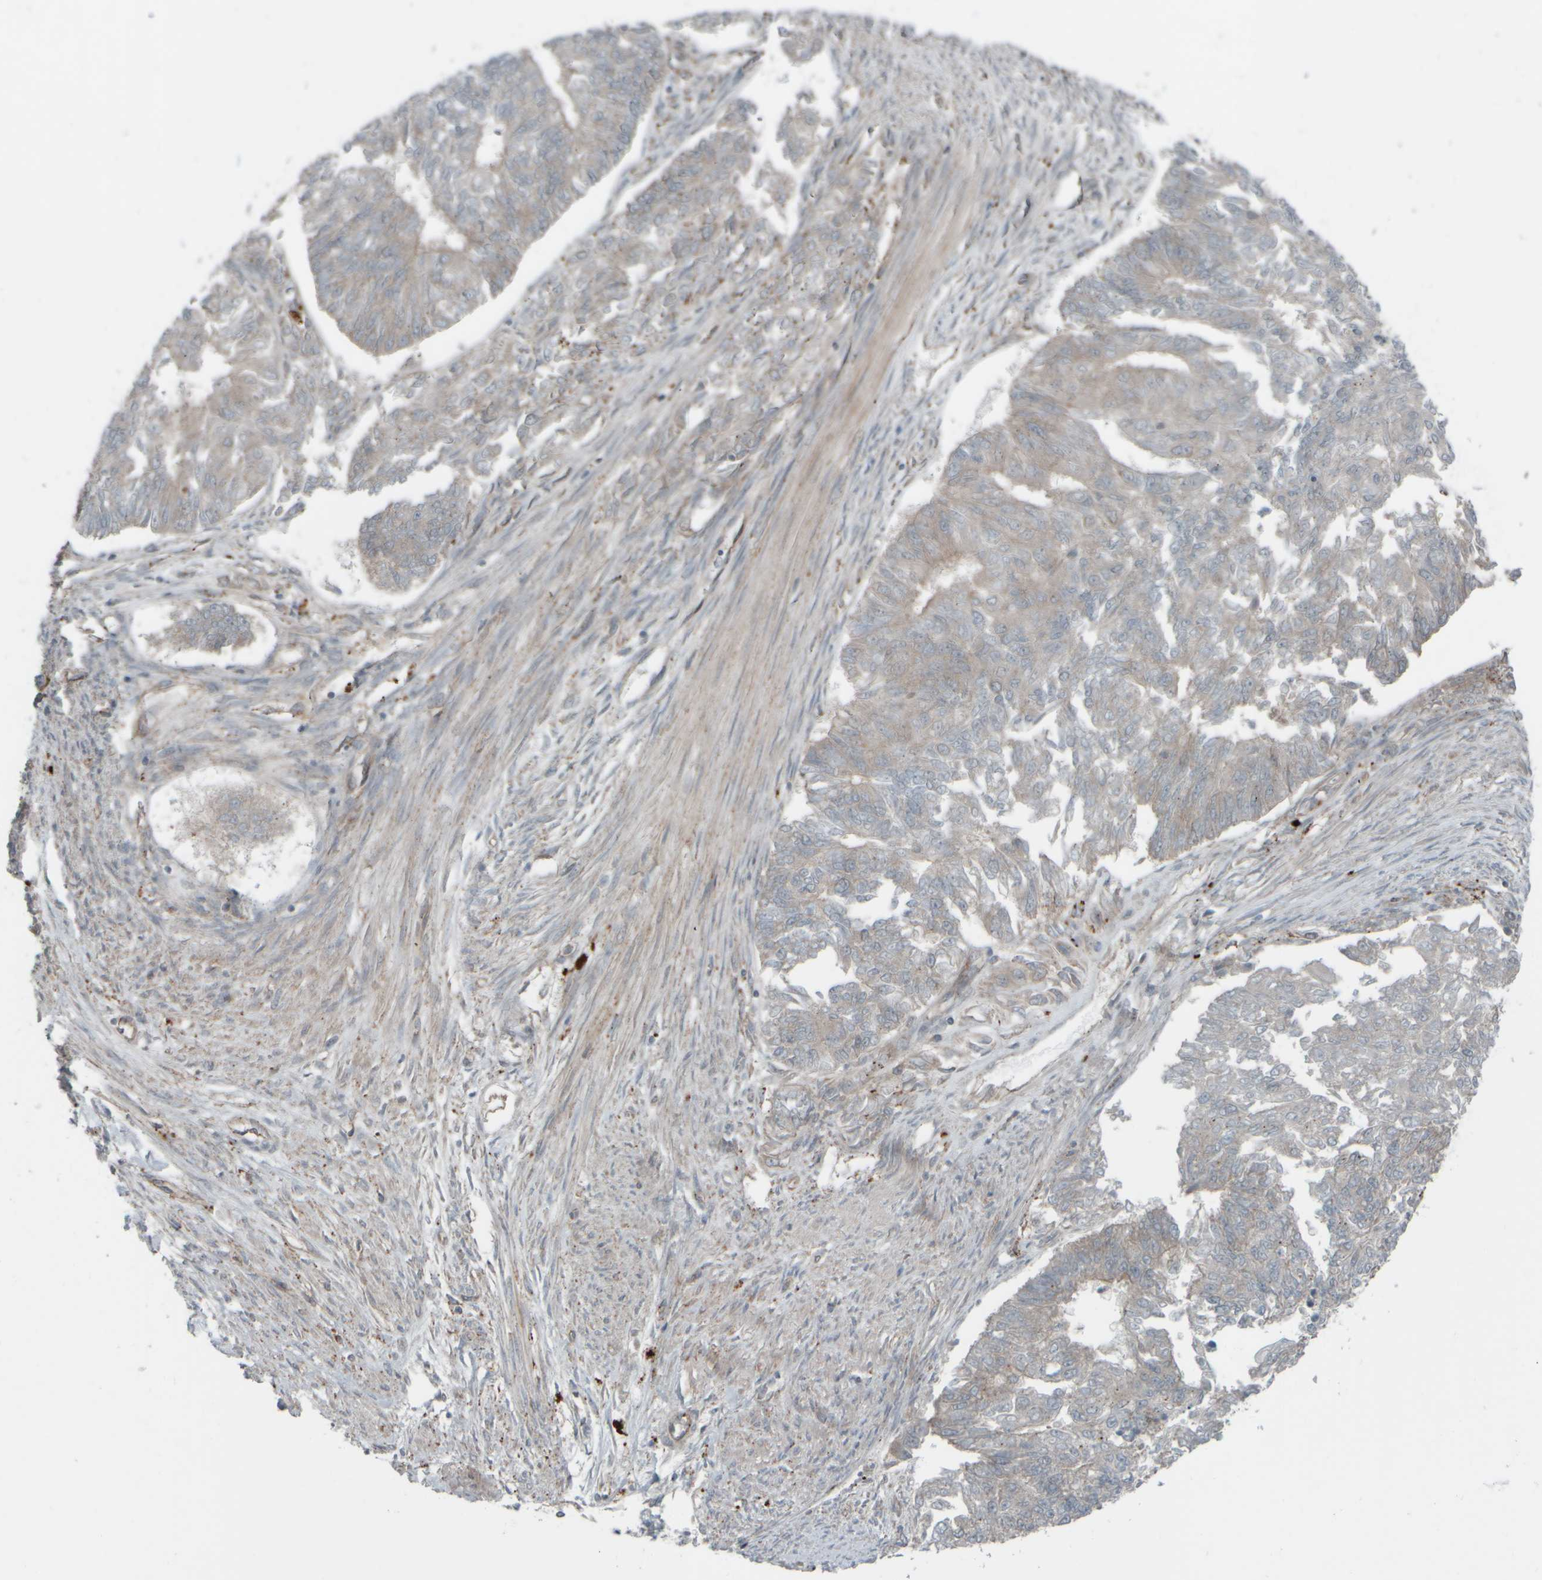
{"staining": {"intensity": "weak", "quantity": "<25%", "location": "cytoplasmic/membranous"}, "tissue": "endometrial cancer", "cell_type": "Tumor cells", "image_type": "cancer", "snomed": [{"axis": "morphology", "description": "Adenocarcinoma, NOS"}, {"axis": "topography", "description": "Endometrium"}], "caption": "A photomicrograph of human endometrial adenocarcinoma is negative for staining in tumor cells.", "gene": "GIGYF1", "patient": {"sex": "female", "age": 32}}